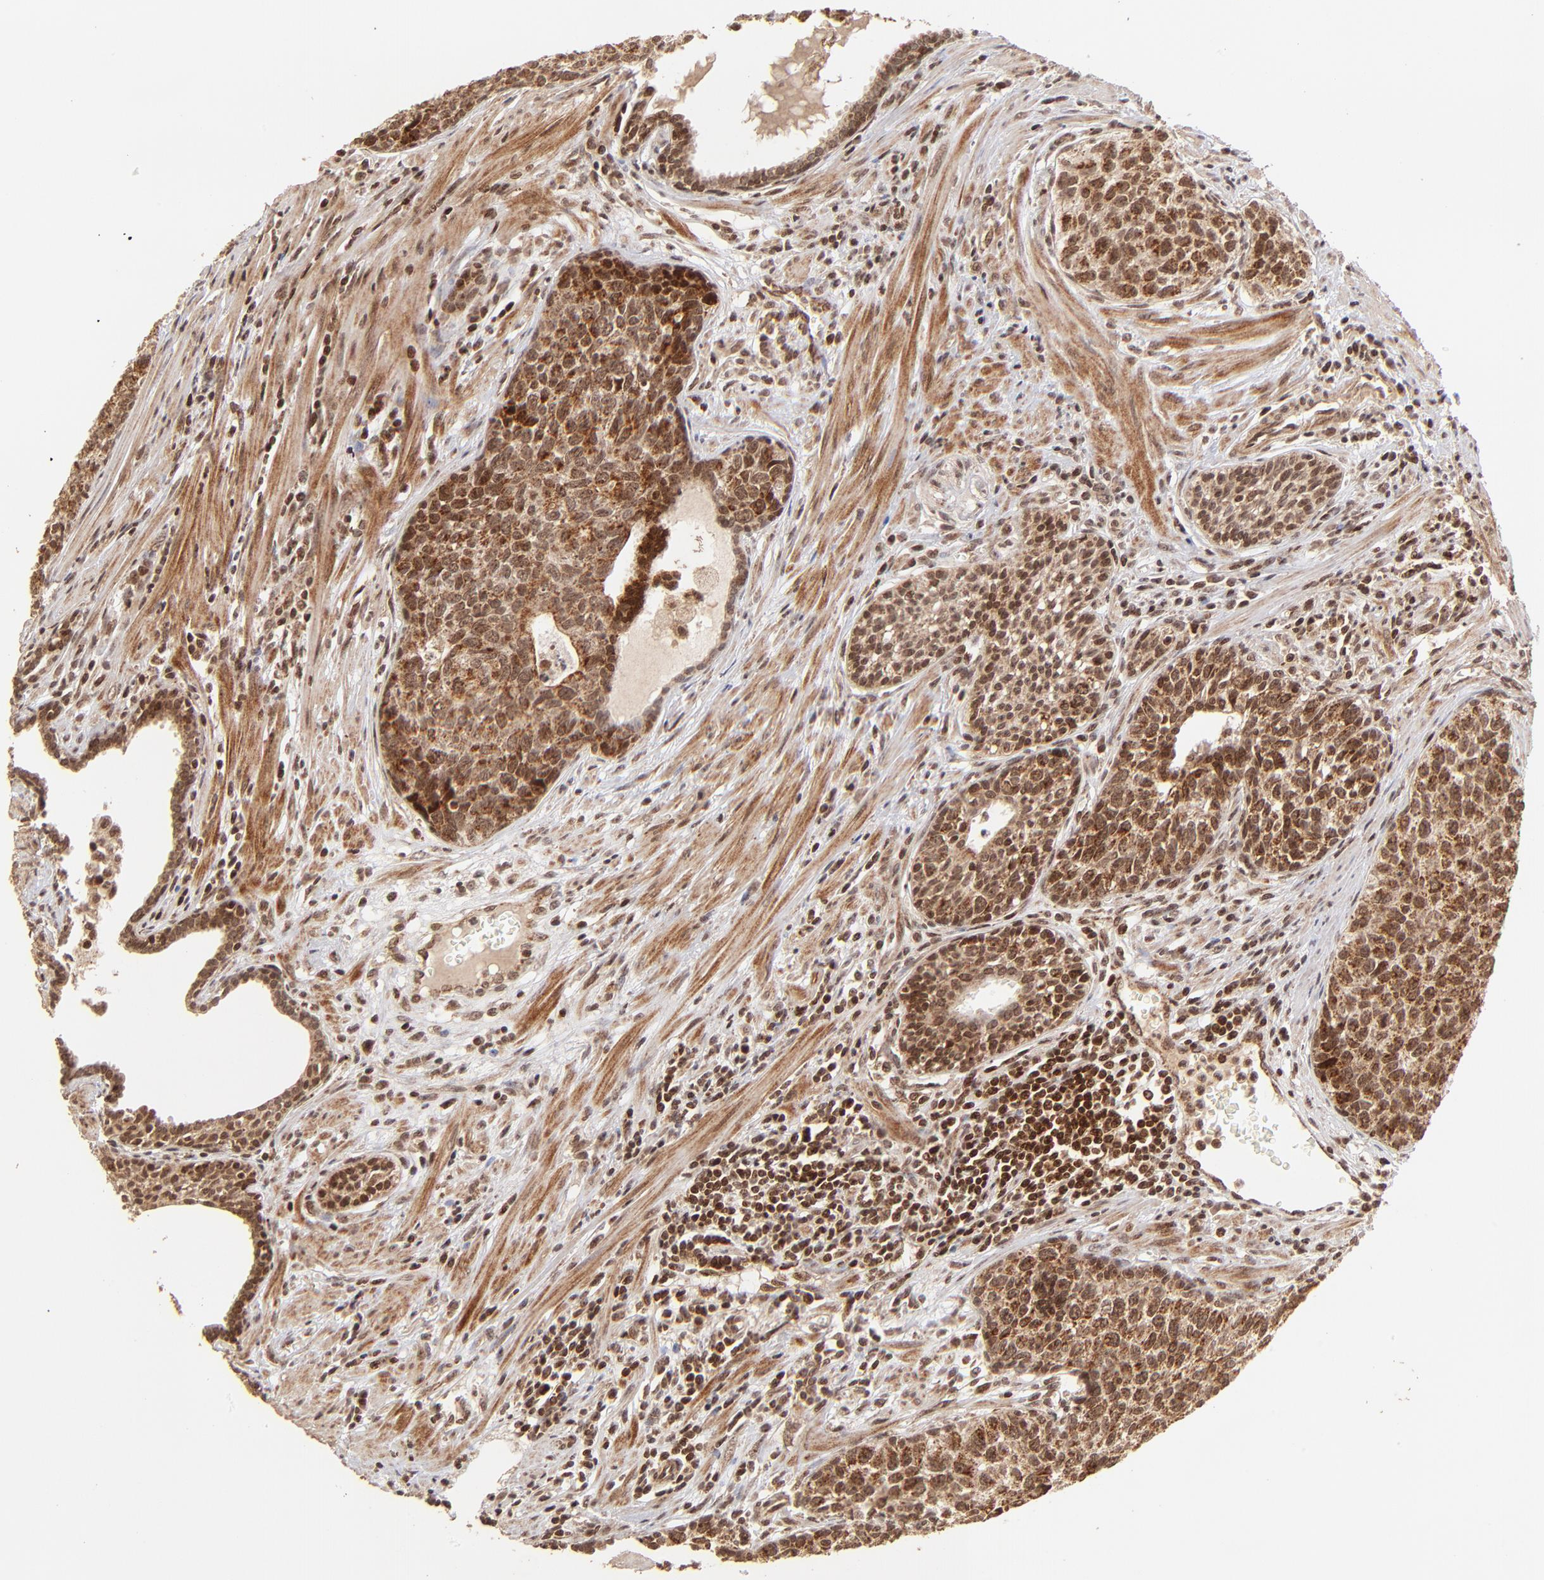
{"staining": {"intensity": "strong", "quantity": ">75%", "location": "cytoplasmic/membranous"}, "tissue": "urothelial cancer", "cell_type": "Tumor cells", "image_type": "cancer", "snomed": [{"axis": "morphology", "description": "Urothelial carcinoma, High grade"}, {"axis": "topography", "description": "Urinary bladder"}], "caption": "Immunohistochemical staining of human urothelial cancer reveals high levels of strong cytoplasmic/membranous positivity in about >75% of tumor cells.", "gene": "MED15", "patient": {"sex": "male", "age": 81}}